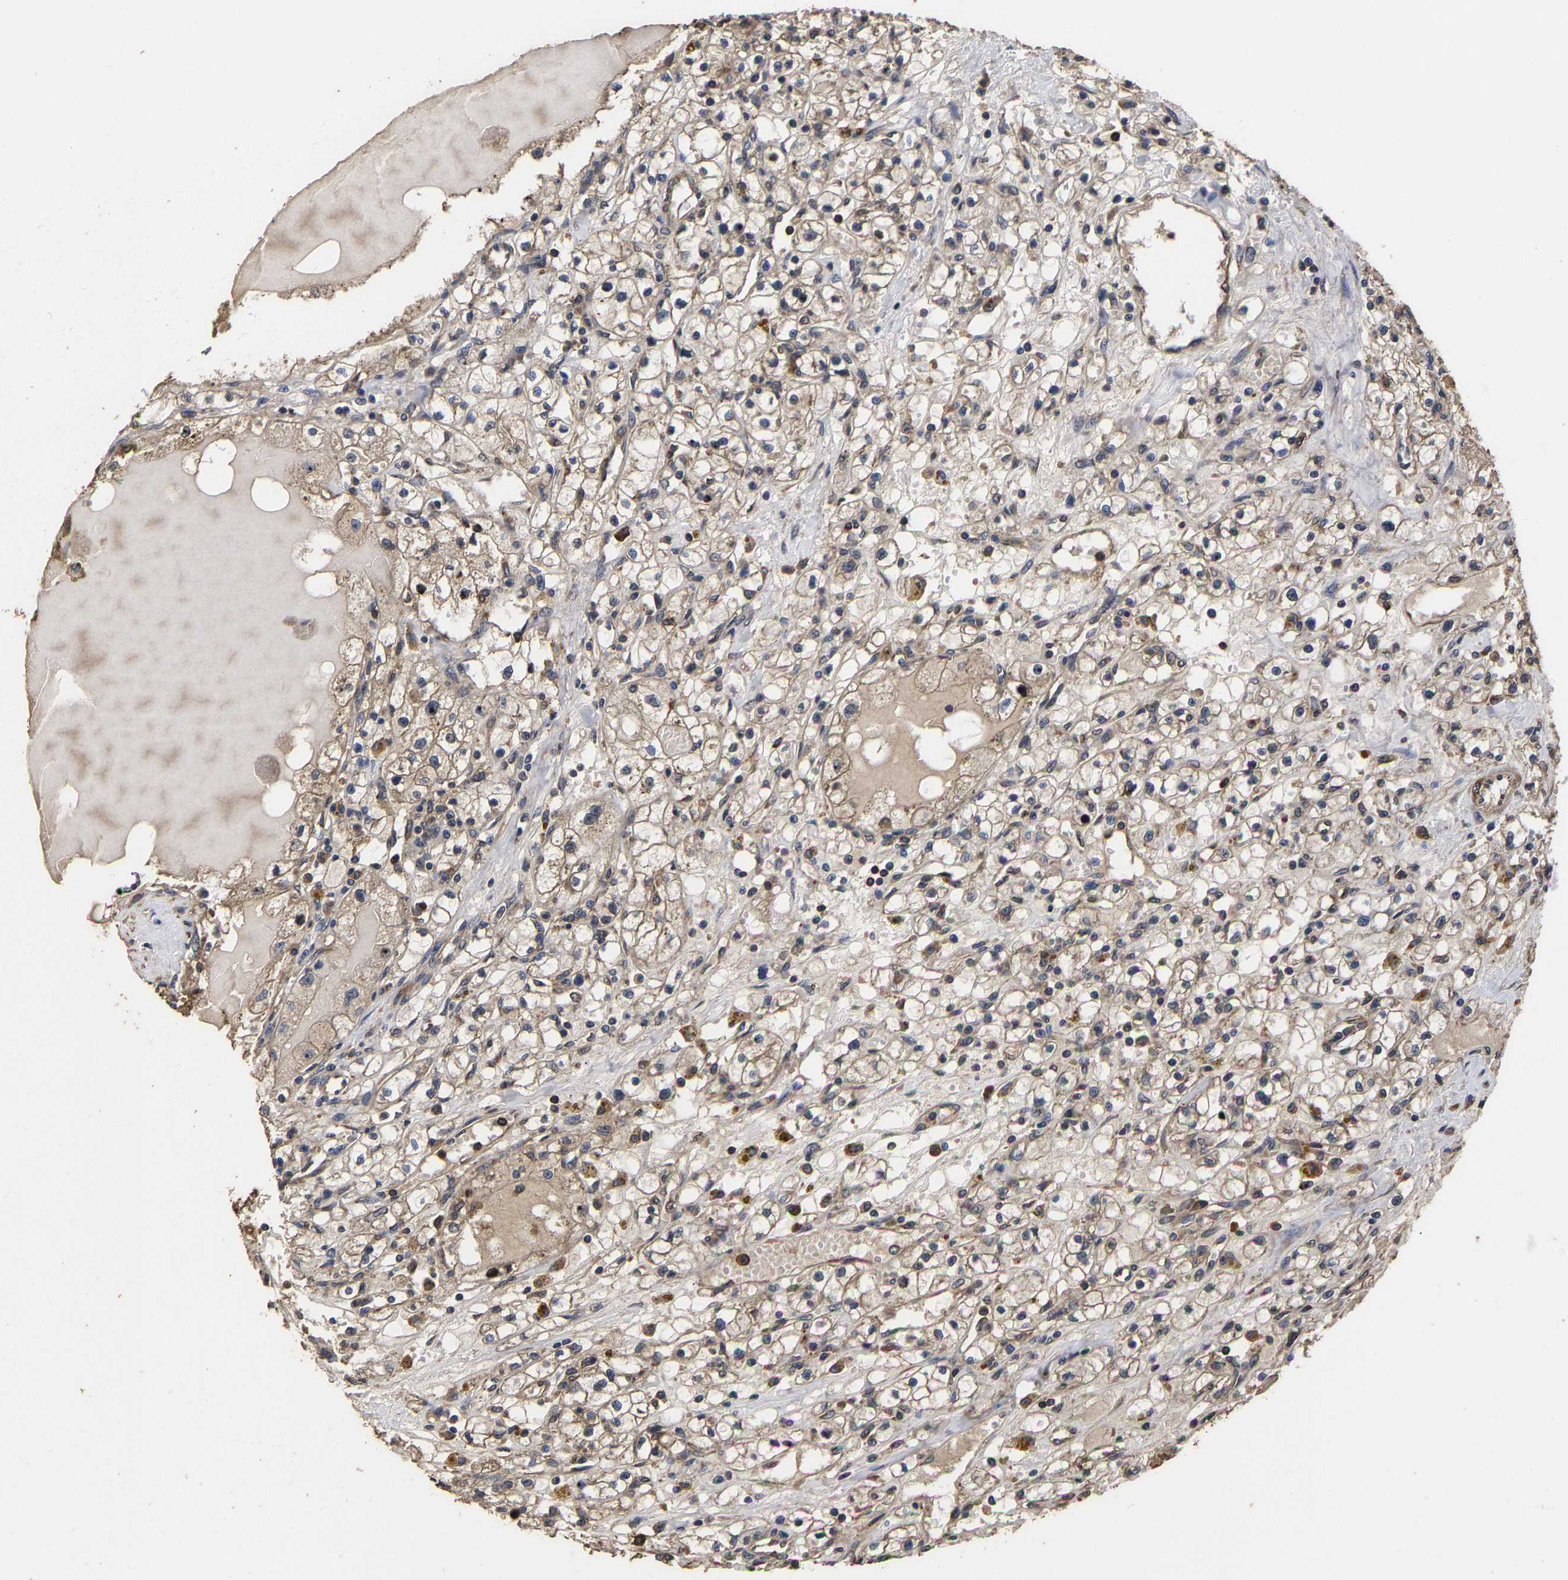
{"staining": {"intensity": "moderate", "quantity": ">75%", "location": "cytoplasmic/membranous"}, "tissue": "renal cancer", "cell_type": "Tumor cells", "image_type": "cancer", "snomed": [{"axis": "morphology", "description": "Adenocarcinoma, NOS"}, {"axis": "topography", "description": "Kidney"}], "caption": "Renal adenocarcinoma stained for a protein shows moderate cytoplasmic/membranous positivity in tumor cells.", "gene": "ITCH", "patient": {"sex": "male", "age": 56}}